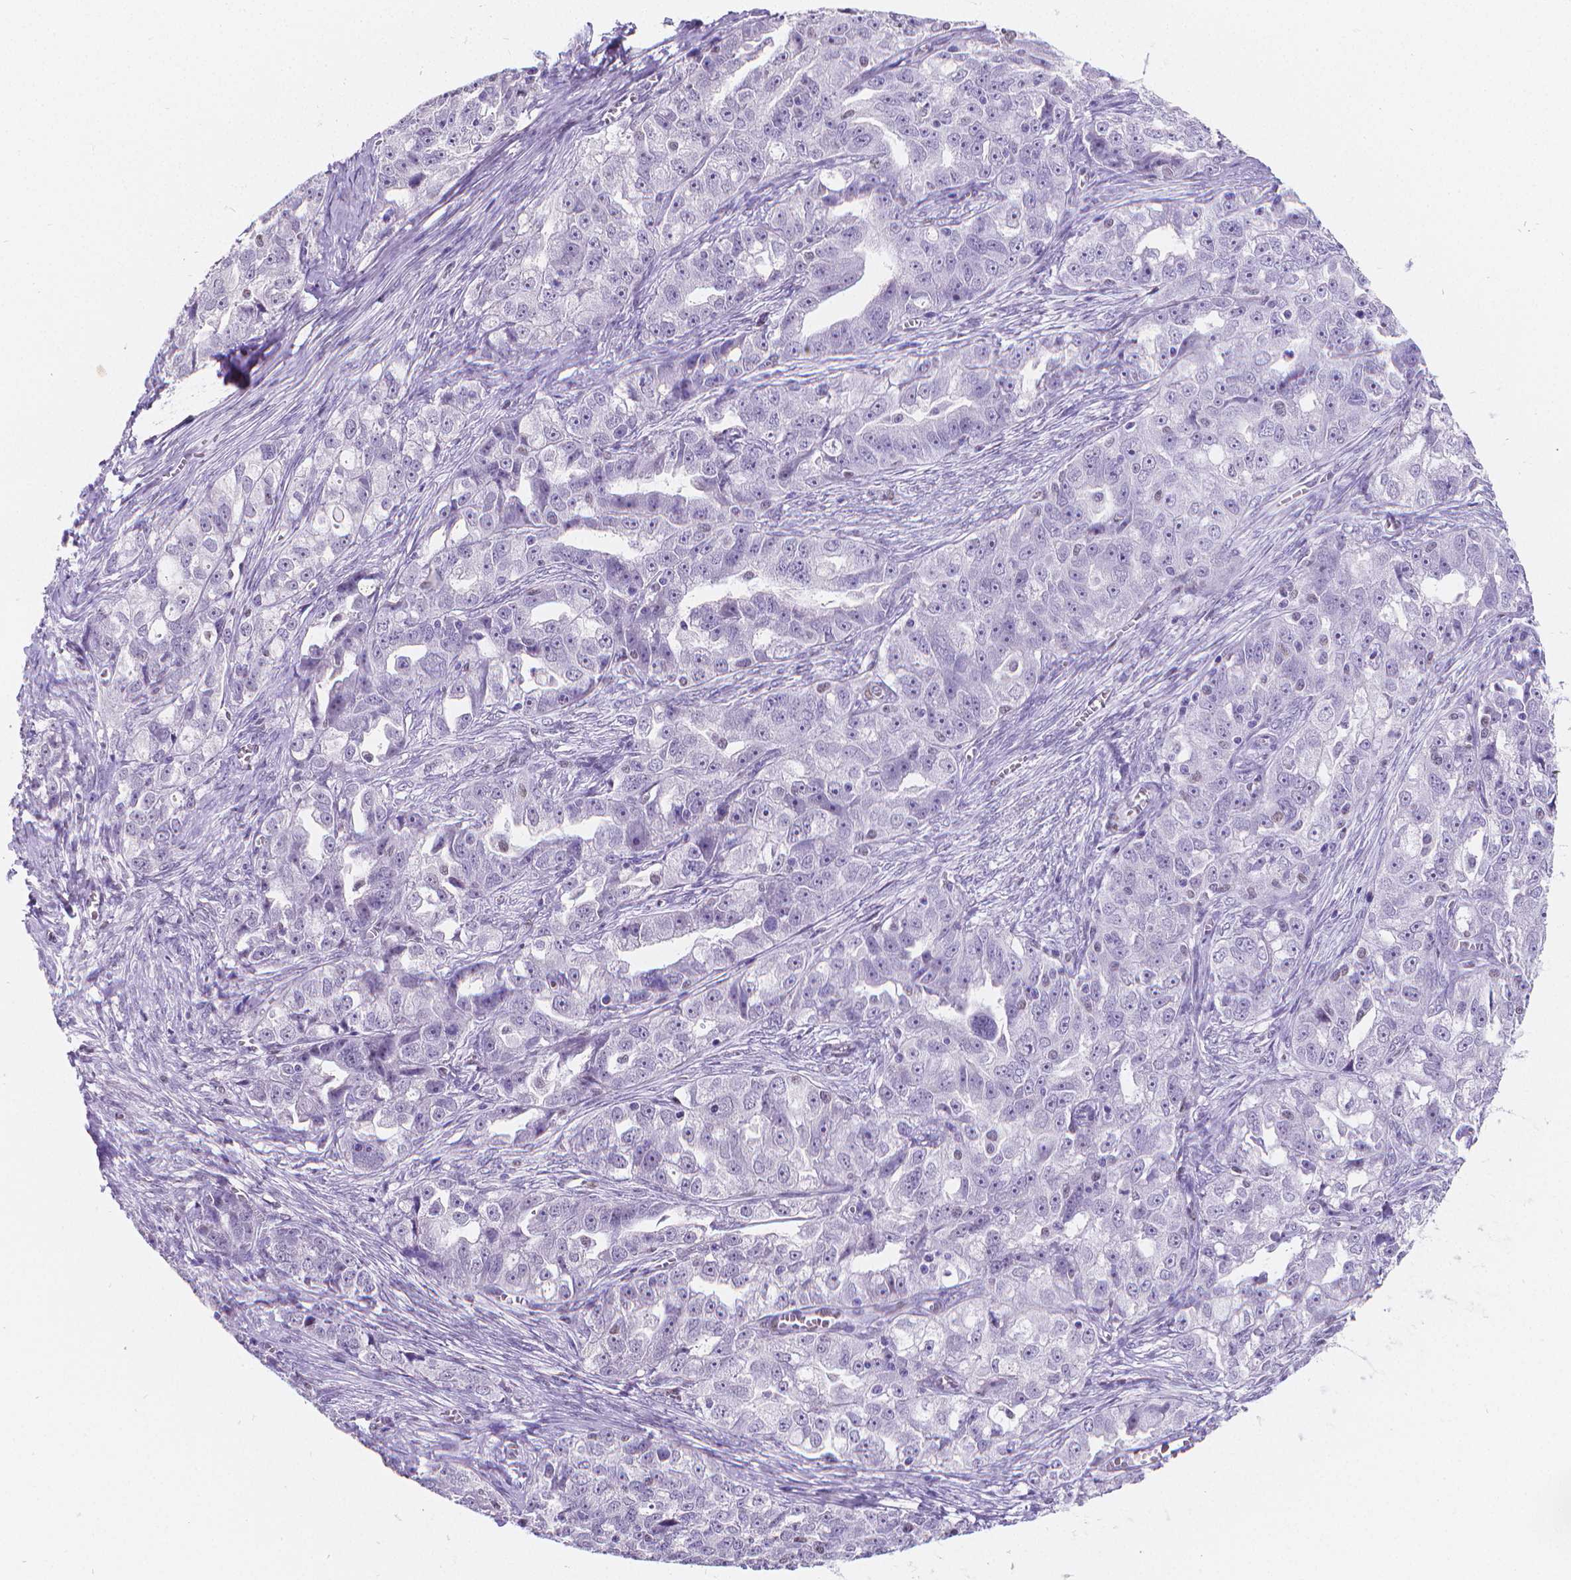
{"staining": {"intensity": "negative", "quantity": "none", "location": "none"}, "tissue": "ovarian cancer", "cell_type": "Tumor cells", "image_type": "cancer", "snomed": [{"axis": "morphology", "description": "Cystadenocarcinoma, serous, NOS"}, {"axis": "topography", "description": "Ovary"}], "caption": "IHC micrograph of neoplastic tissue: human ovarian cancer (serous cystadenocarcinoma) stained with DAB (3,3'-diaminobenzidine) demonstrates no significant protein expression in tumor cells. The staining was performed using DAB to visualize the protein expression in brown, while the nuclei were stained in blue with hematoxylin (Magnification: 20x).", "gene": "MEF2C", "patient": {"sex": "female", "age": 51}}